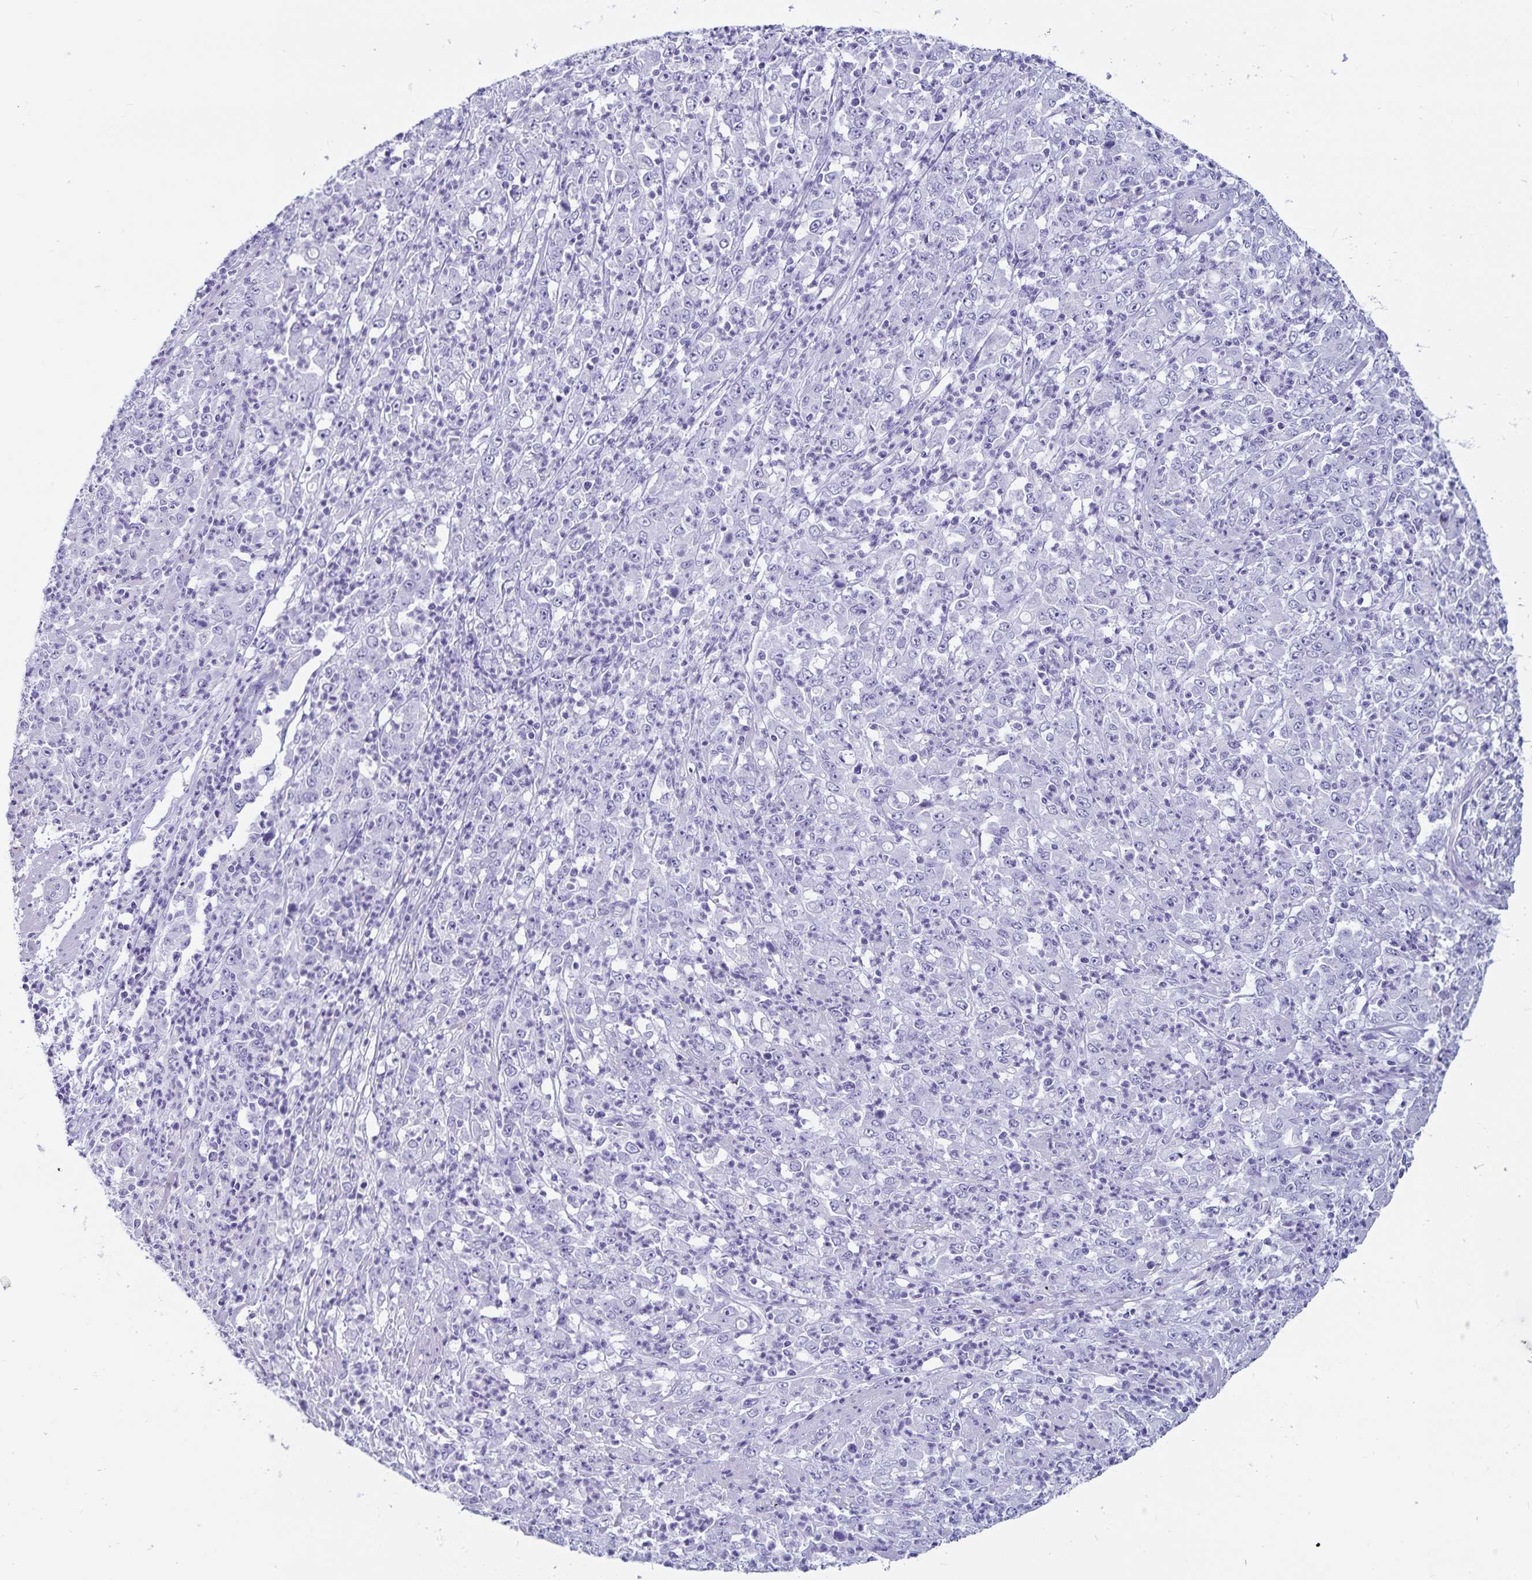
{"staining": {"intensity": "negative", "quantity": "none", "location": "none"}, "tissue": "stomach cancer", "cell_type": "Tumor cells", "image_type": "cancer", "snomed": [{"axis": "morphology", "description": "Adenocarcinoma, NOS"}, {"axis": "topography", "description": "Stomach, lower"}], "caption": "The micrograph shows no staining of tumor cells in stomach cancer.", "gene": "GPR137", "patient": {"sex": "female", "age": 71}}